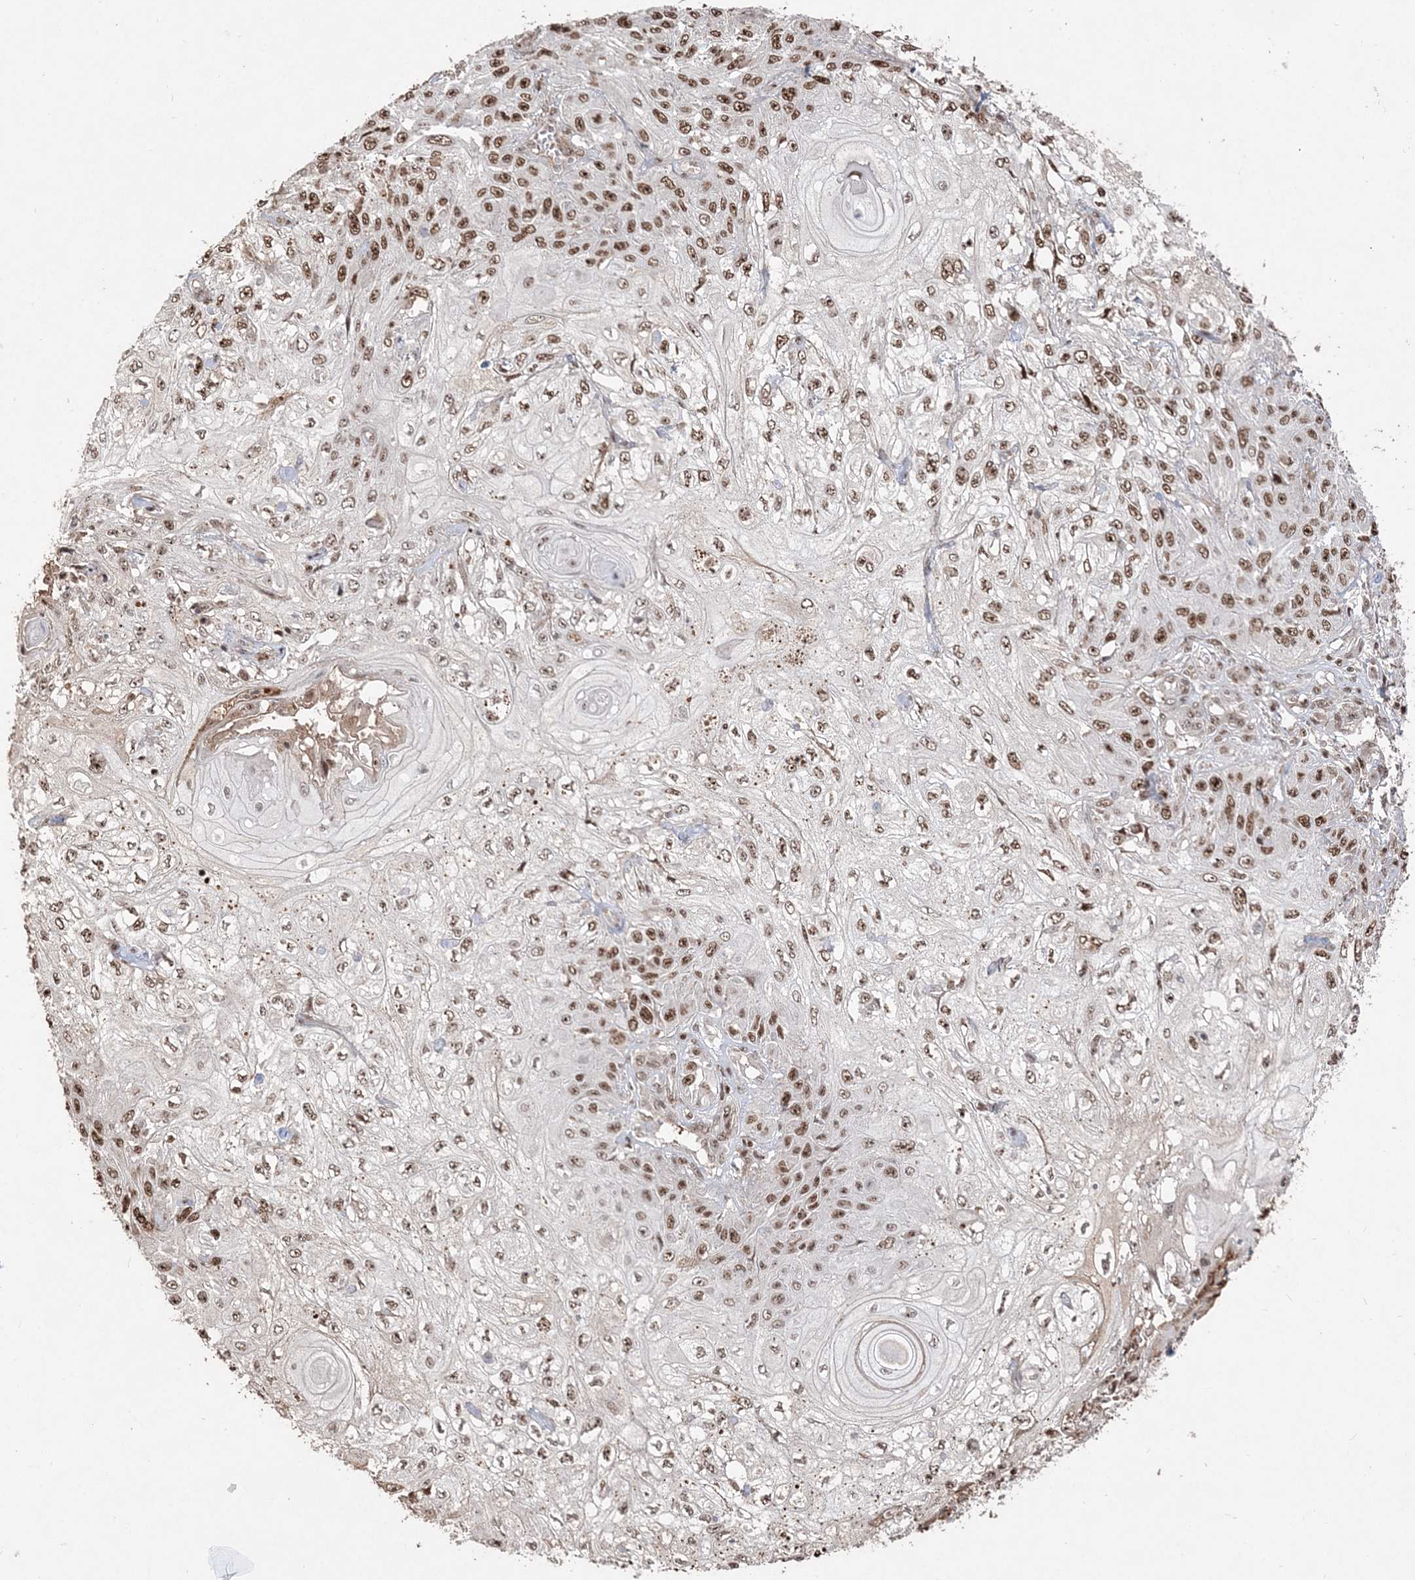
{"staining": {"intensity": "moderate", "quantity": ">75%", "location": "nuclear"}, "tissue": "skin cancer", "cell_type": "Tumor cells", "image_type": "cancer", "snomed": [{"axis": "morphology", "description": "Squamous cell carcinoma, NOS"}, {"axis": "morphology", "description": "Squamous cell carcinoma, metastatic, NOS"}, {"axis": "topography", "description": "Skin"}, {"axis": "topography", "description": "Lymph node"}], "caption": "Metastatic squamous cell carcinoma (skin) stained with DAB (3,3'-diaminobenzidine) immunohistochemistry (IHC) demonstrates medium levels of moderate nuclear expression in about >75% of tumor cells. (DAB (3,3'-diaminobenzidine) IHC, brown staining for protein, blue staining for nuclei).", "gene": "RBM17", "patient": {"sex": "male", "age": 75}}